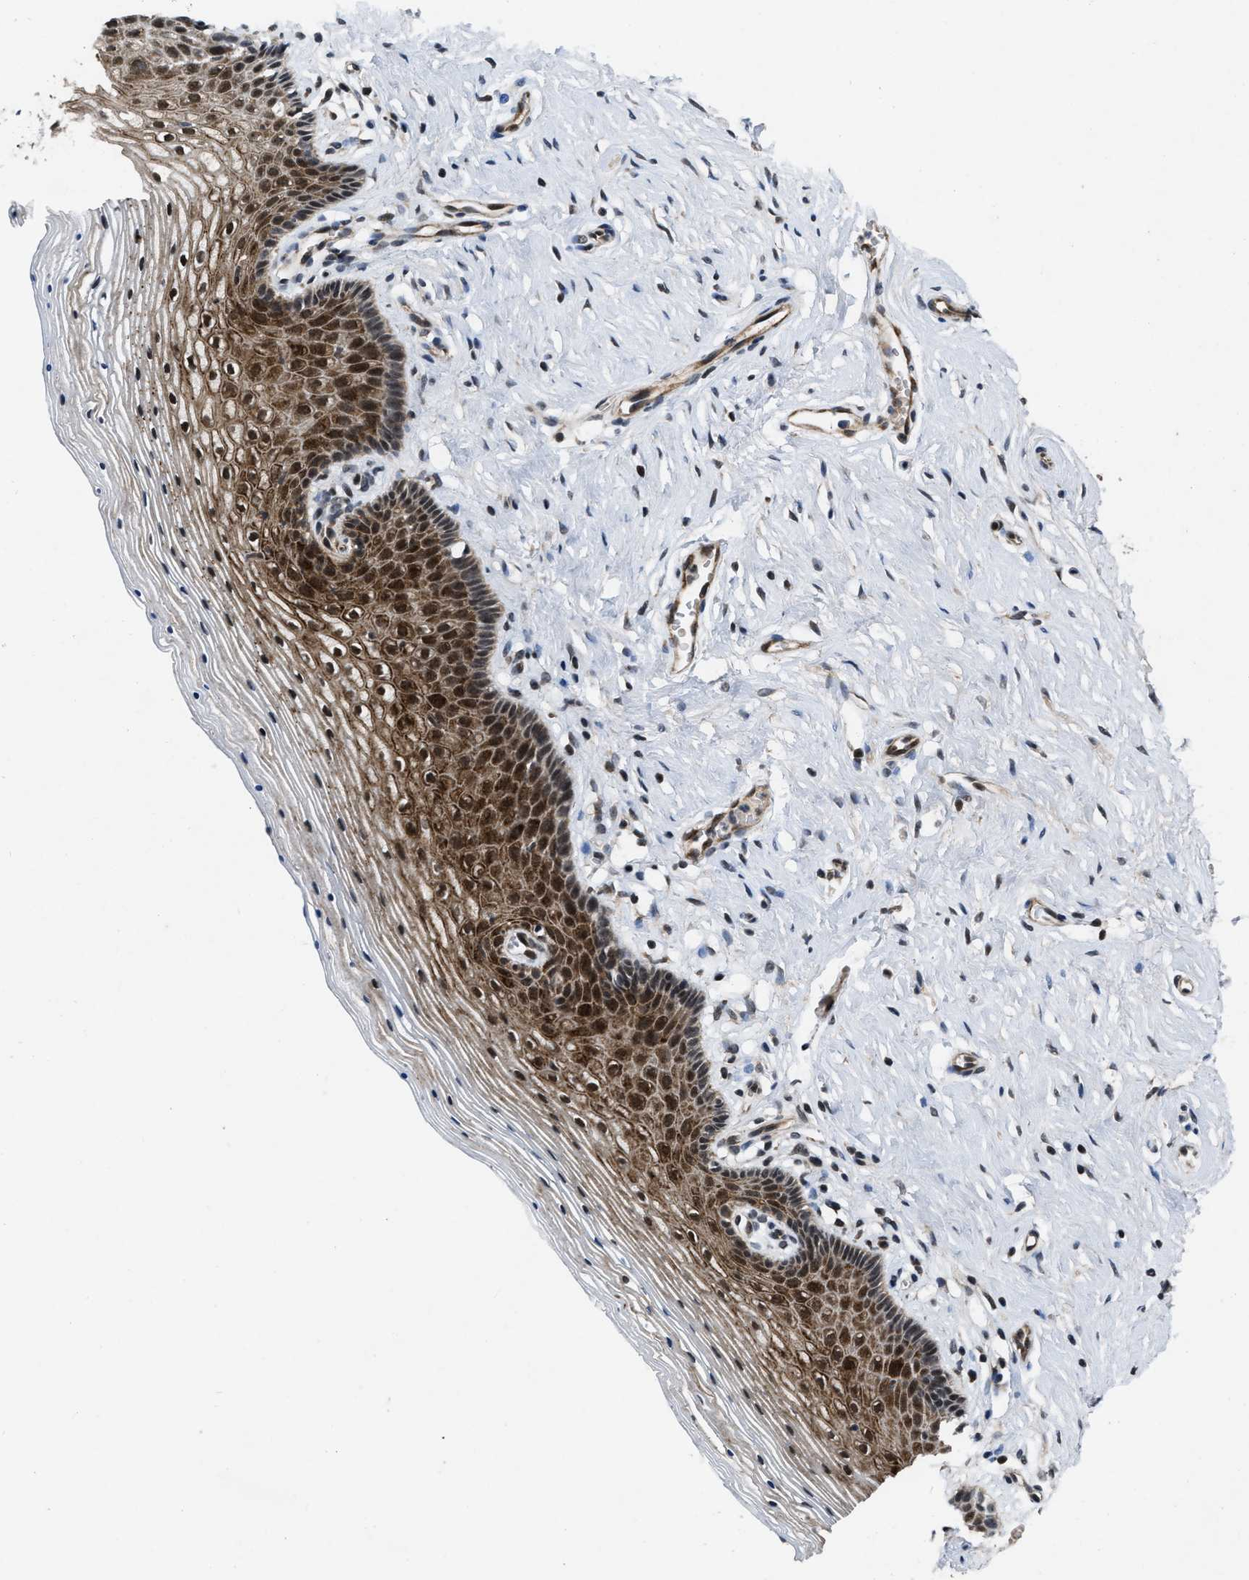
{"staining": {"intensity": "moderate", "quantity": "25%-75%", "location": "cytoplasmic/membranous,nuclear"}, "tissue": "vagina", "cell_type": "Squamous epithelial cells", "image_type": "normal", "snomed": [{"axis": "morphology", "description": "Normal tissue, NOS"}, {"axis": "topography", "description": "Vagina"}], "caption": "Vagina stained with a brown dye exhibits moderate cytoplasmic/membranous,nuclear positive expression in approximately 25%-75% of squamous epithelial cells.", "gene": "ZNHIT1", "patient": {"sex": "female", "age": 32}}